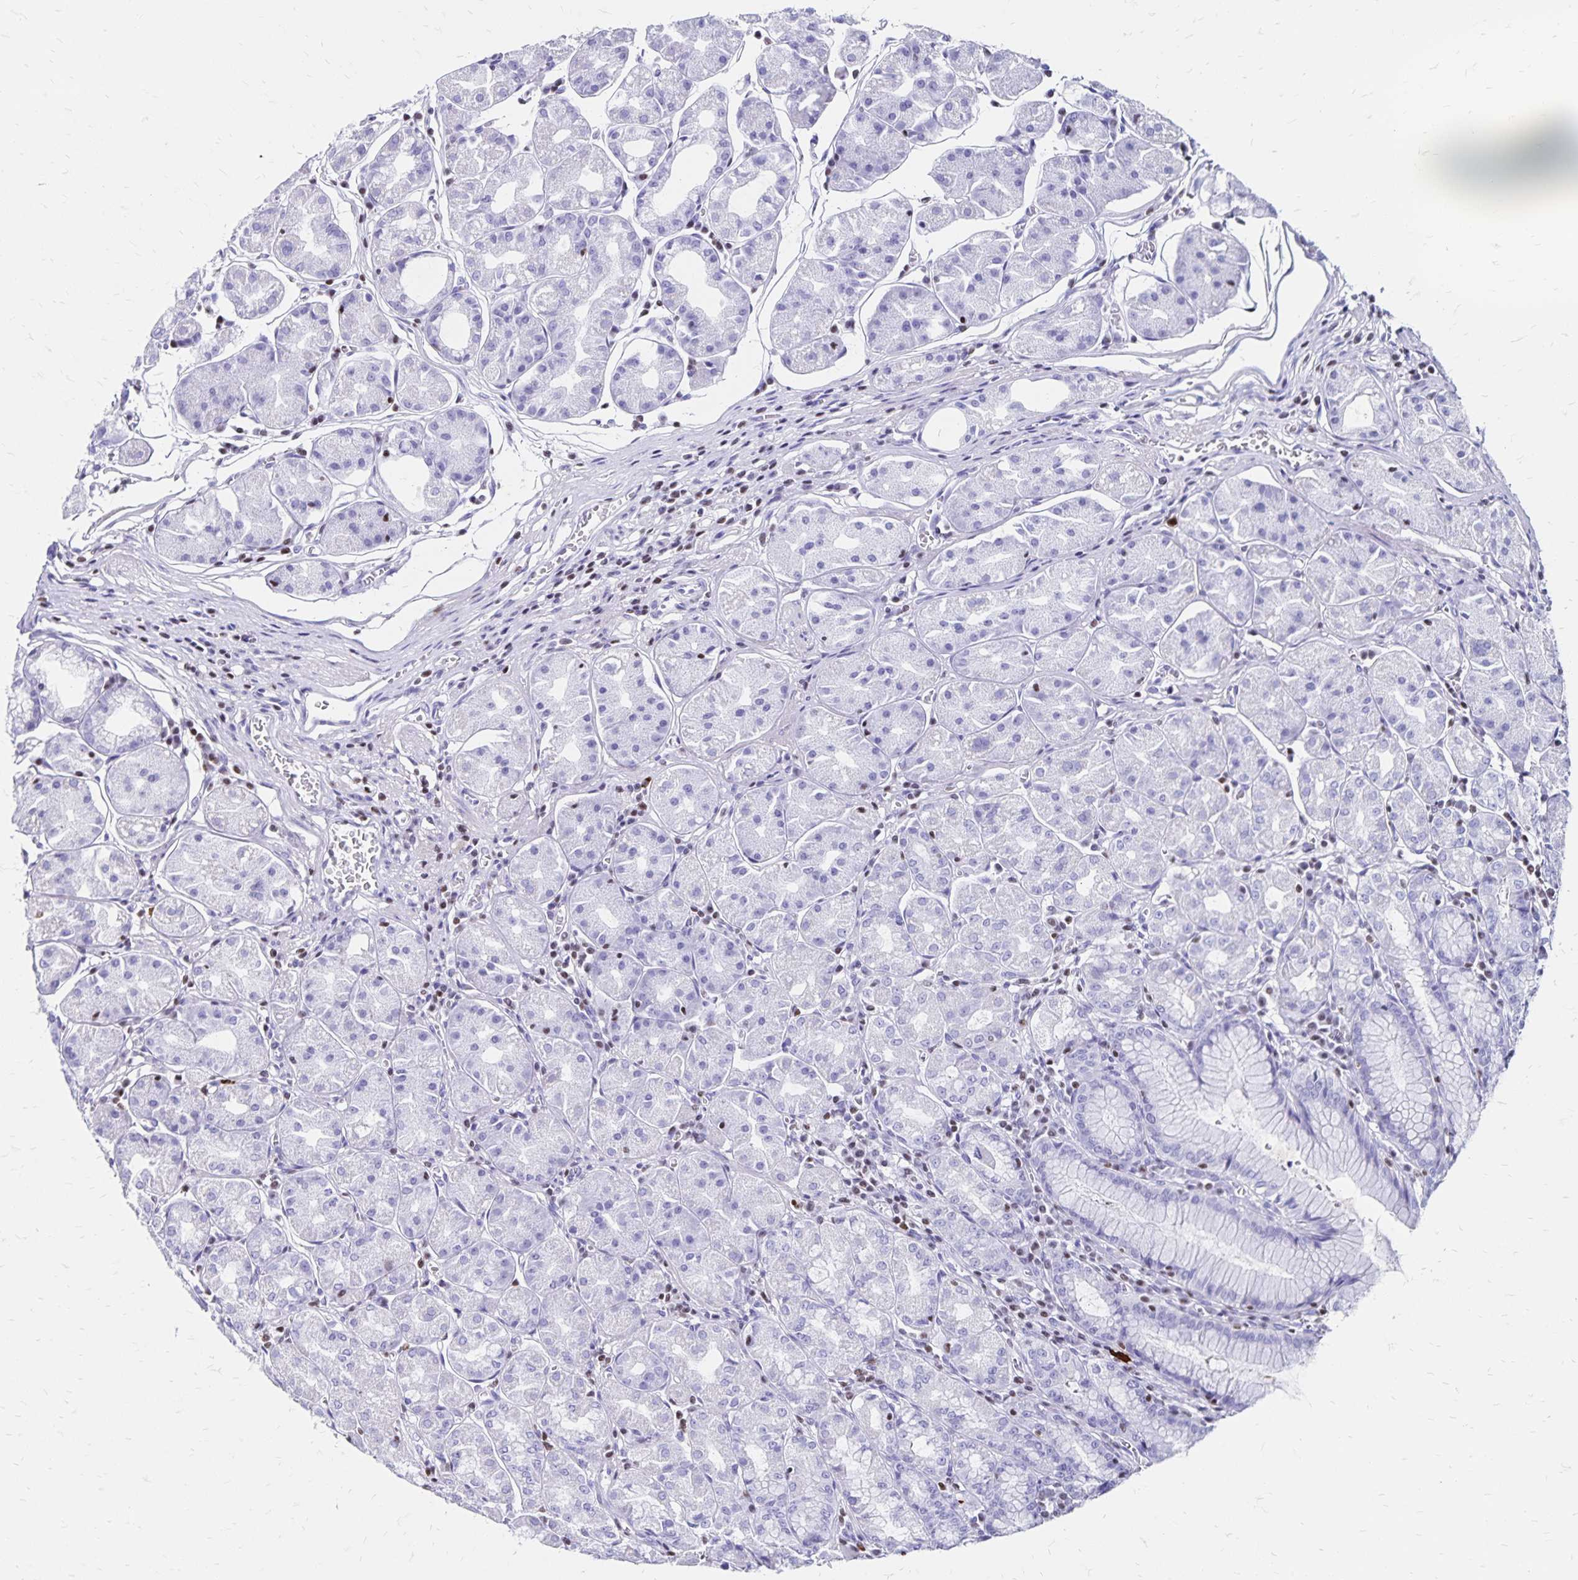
{"staining": {"intensity": "negative", "quantity": "none", "location": "none"}, "tissue": "stomach", "cell_type": "Glandular cells", "image_type": "normal", "snomed": [{"axis": "morphology", "description": "Normal tissue, NOS"}, {"axis": "topography", "description": "Stomach"}], "caption": "Glandular cells show no significant protein staining in benign stomach. Nuclei are stained in blue.", "gene": "IKZF1", "patient": {"sex": "male", "age": 55}}